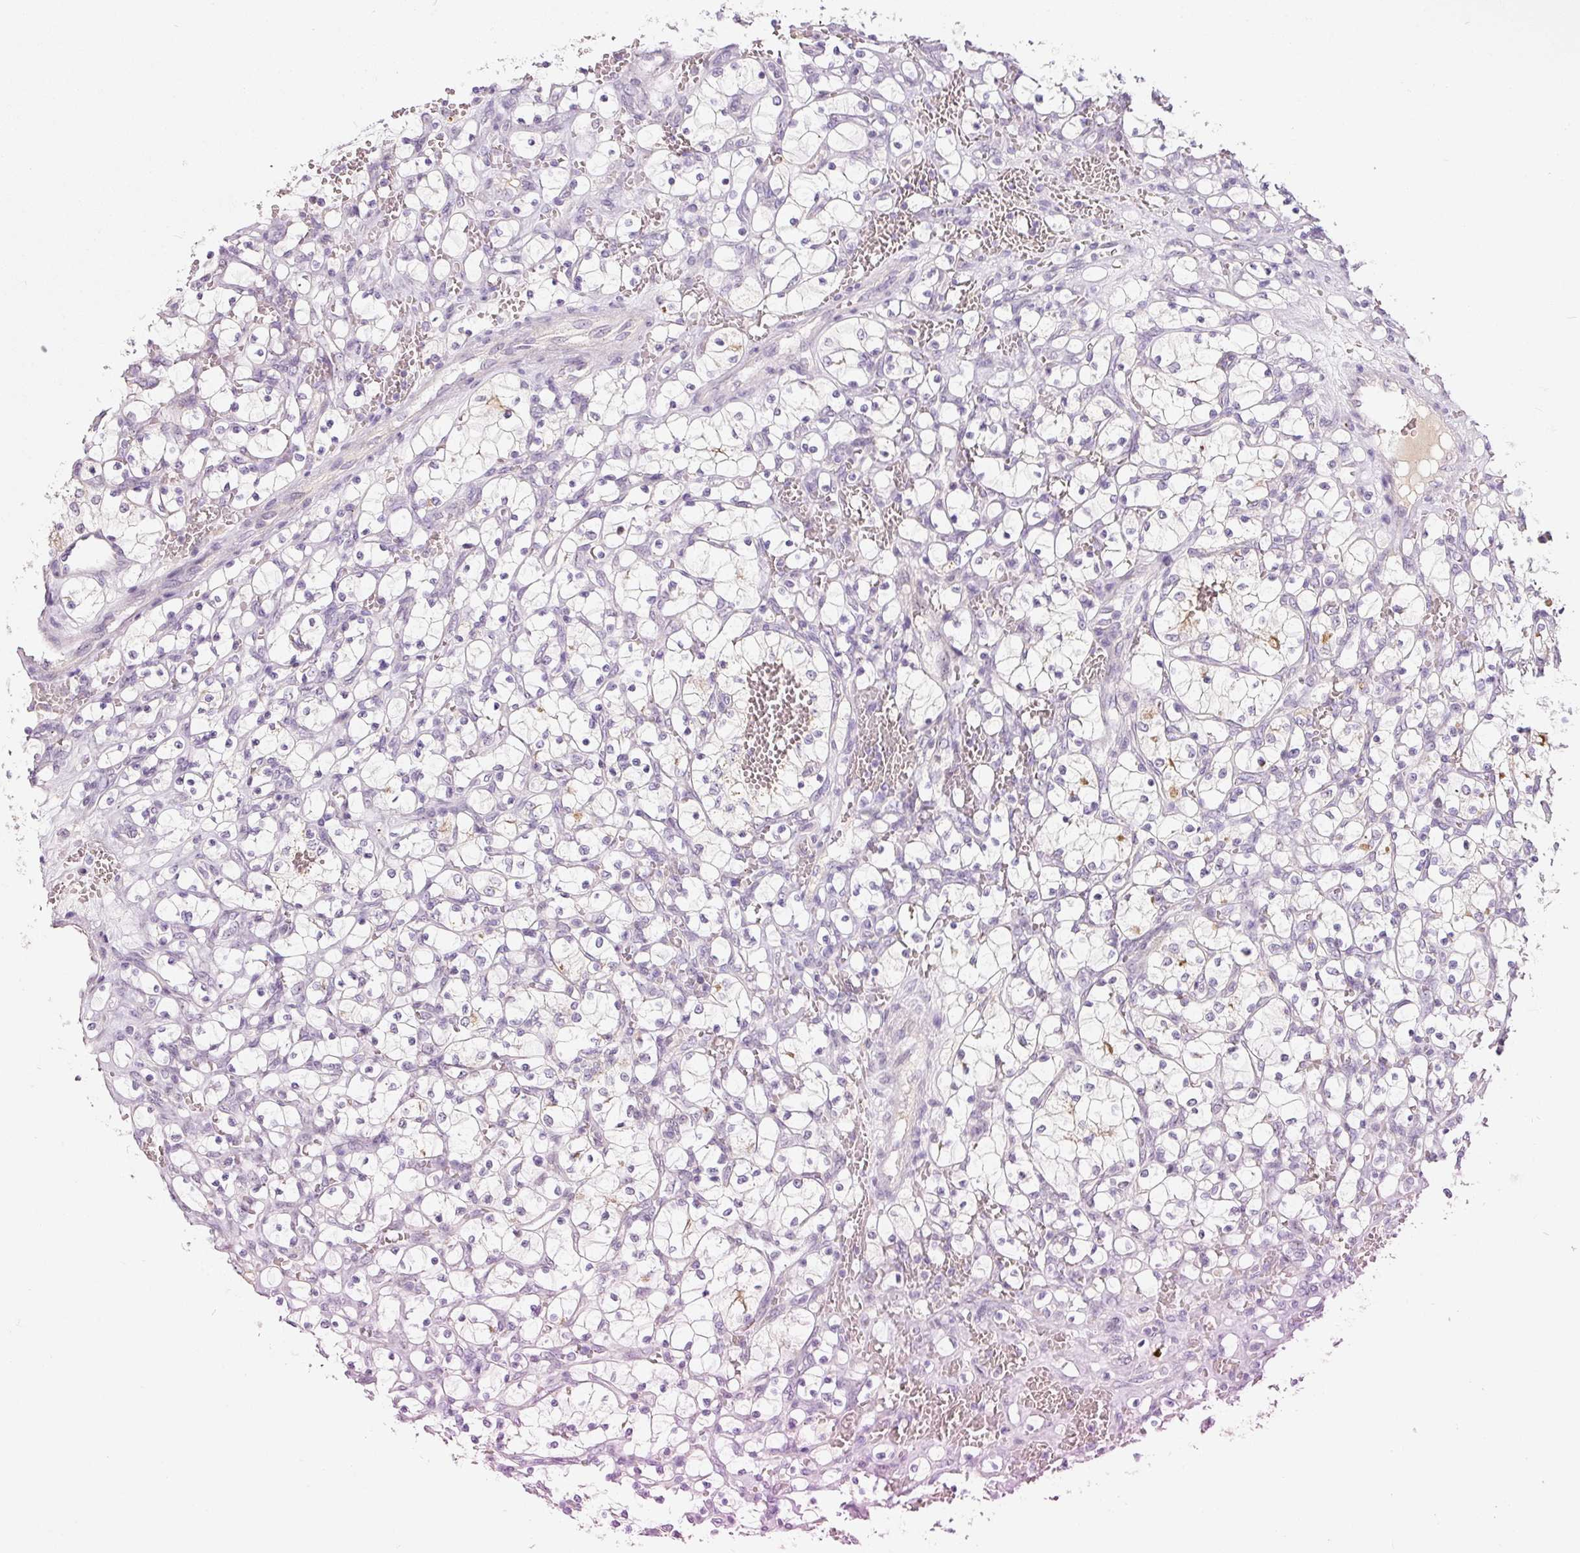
{"staining": {"intensity": "negative", "quantity": "none", "location": "none"}, "tissue": "renal cancer", "cell_type": "Tumor cells", "image_type": "cancer", "snomed": [{"axis": "morphology", "description": "Adenocarcinoma, NOS"}, {"axis": "topography", "description": "Kidney"}], "caption": "This histopathology image is of adenocarcinoma (renal) stained with IHC to label a protein in brown with the nuclei are counter-stained blue. There is no expression in tumor cells.", "gene": "TMEM37", "patient": {"sex": "female", "age": 69}}